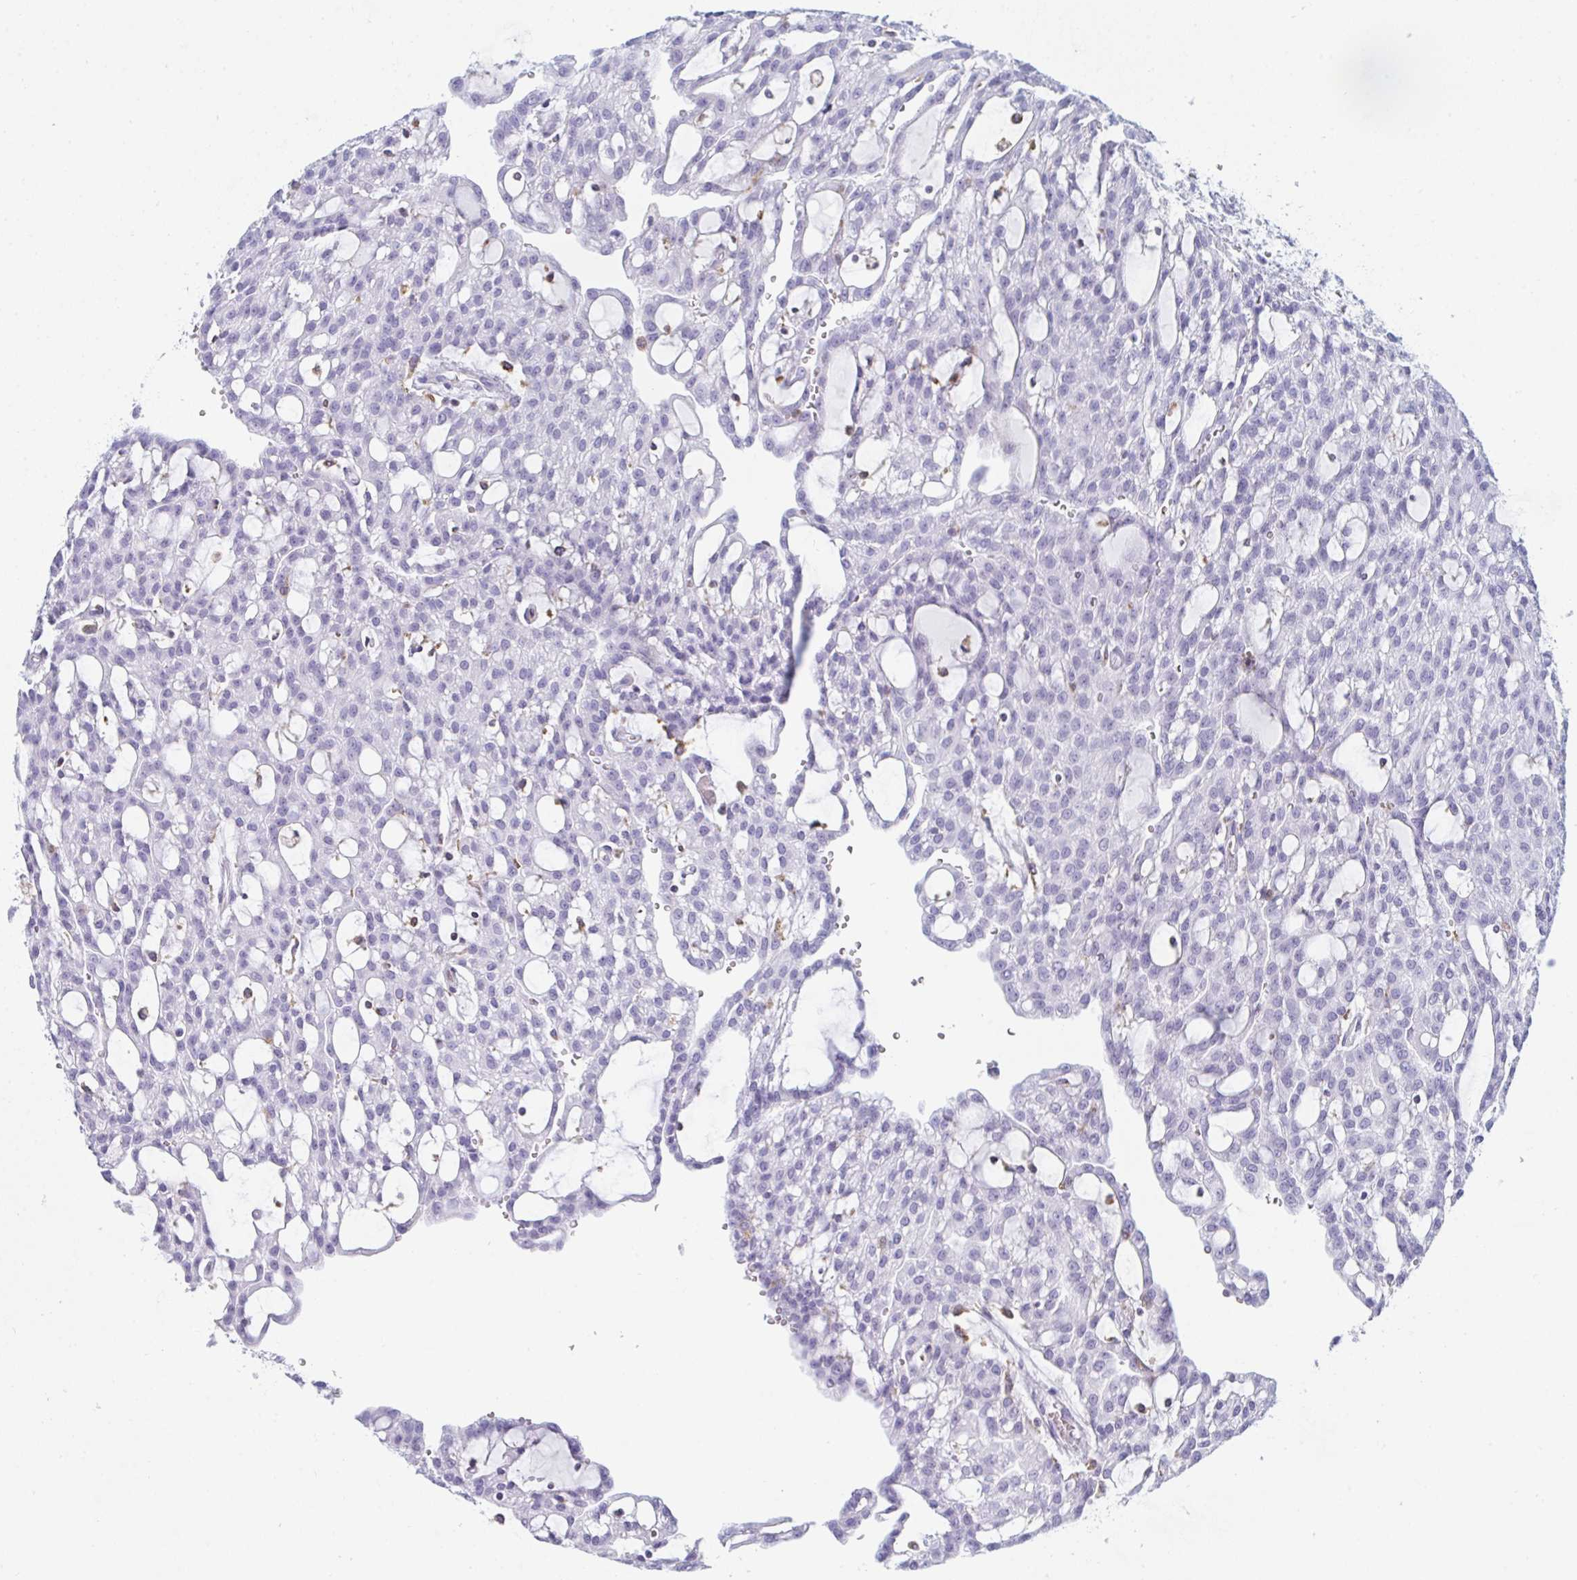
{"staining": {"intensity": "negative", "quantity": "none", "location": "none"}, "tissue": "renal cancer", "cell_type": "Tumor cells", "image_type": "cancer", "snomed": [{"axis": "morphology", "description": "Adenocarcinoma, NOS"}, {"axis": "topography", "description": "Kidney"}], "caption": "Immunohistochemistry (IHC) of renal adenocarcinoma shows no staining in tumor cells.", "gene": "MYO1F", "patient": {"sex": "male", "age": 63}}